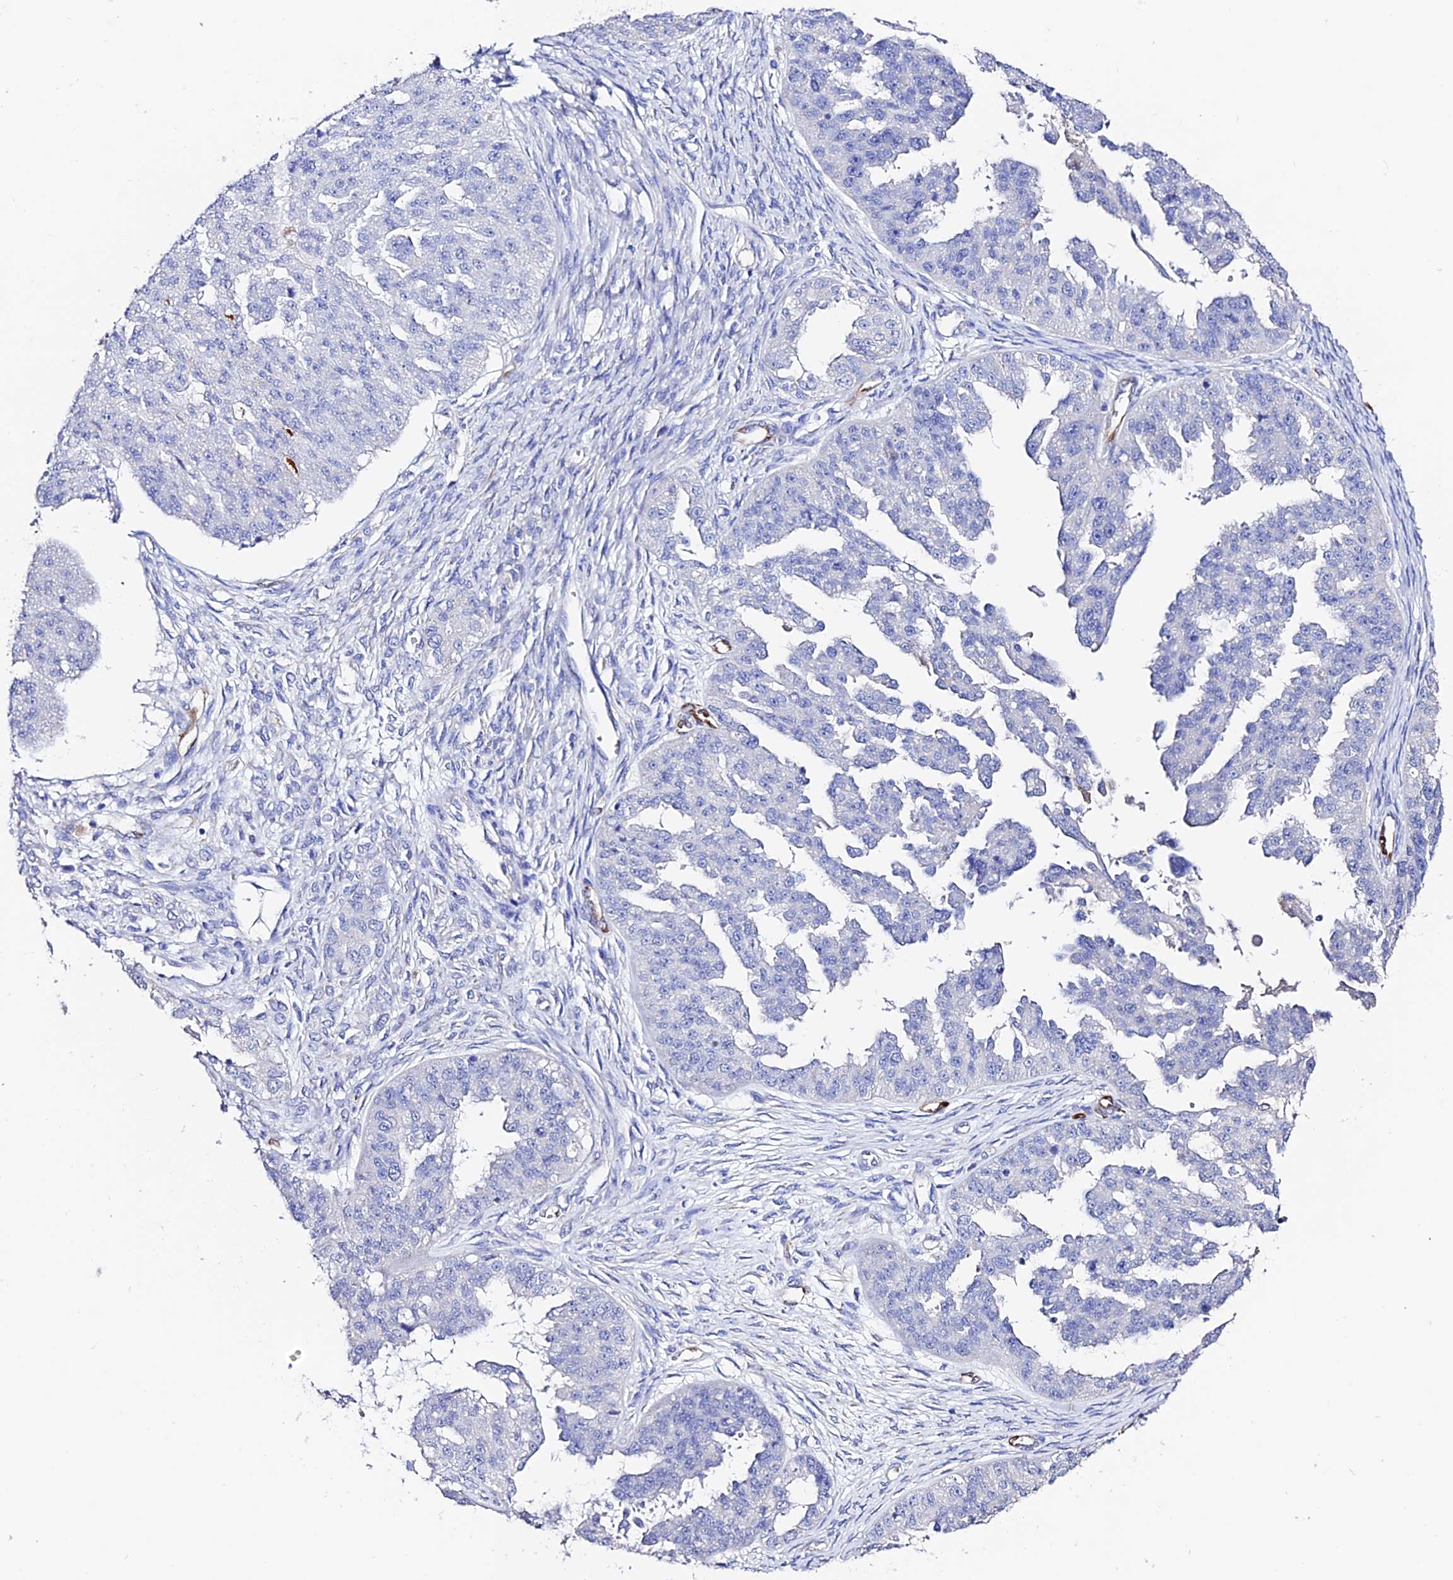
{"staining": {"intensity": "negative", "quantity": "none", "location": "none"}, "tissue": "ovarian cancer", "cell_type": "Tumor cells", "image_type": "cancer", "snomed": [{"axis": "morphology", "description": "Cystadenocarcinoma, serous, NOS"}, {"axis": "topography", "description": "Ovary"}], "caption": "This image is of serous cystadenocarcinoma (ovarian) stained with immunohistochemistry to label a protein in brown with the nuclei are counter-stained blue. There is no positivity in tumor cells.", "gene": "ESM1", "patient": {"sex": "female", "age": 58}}